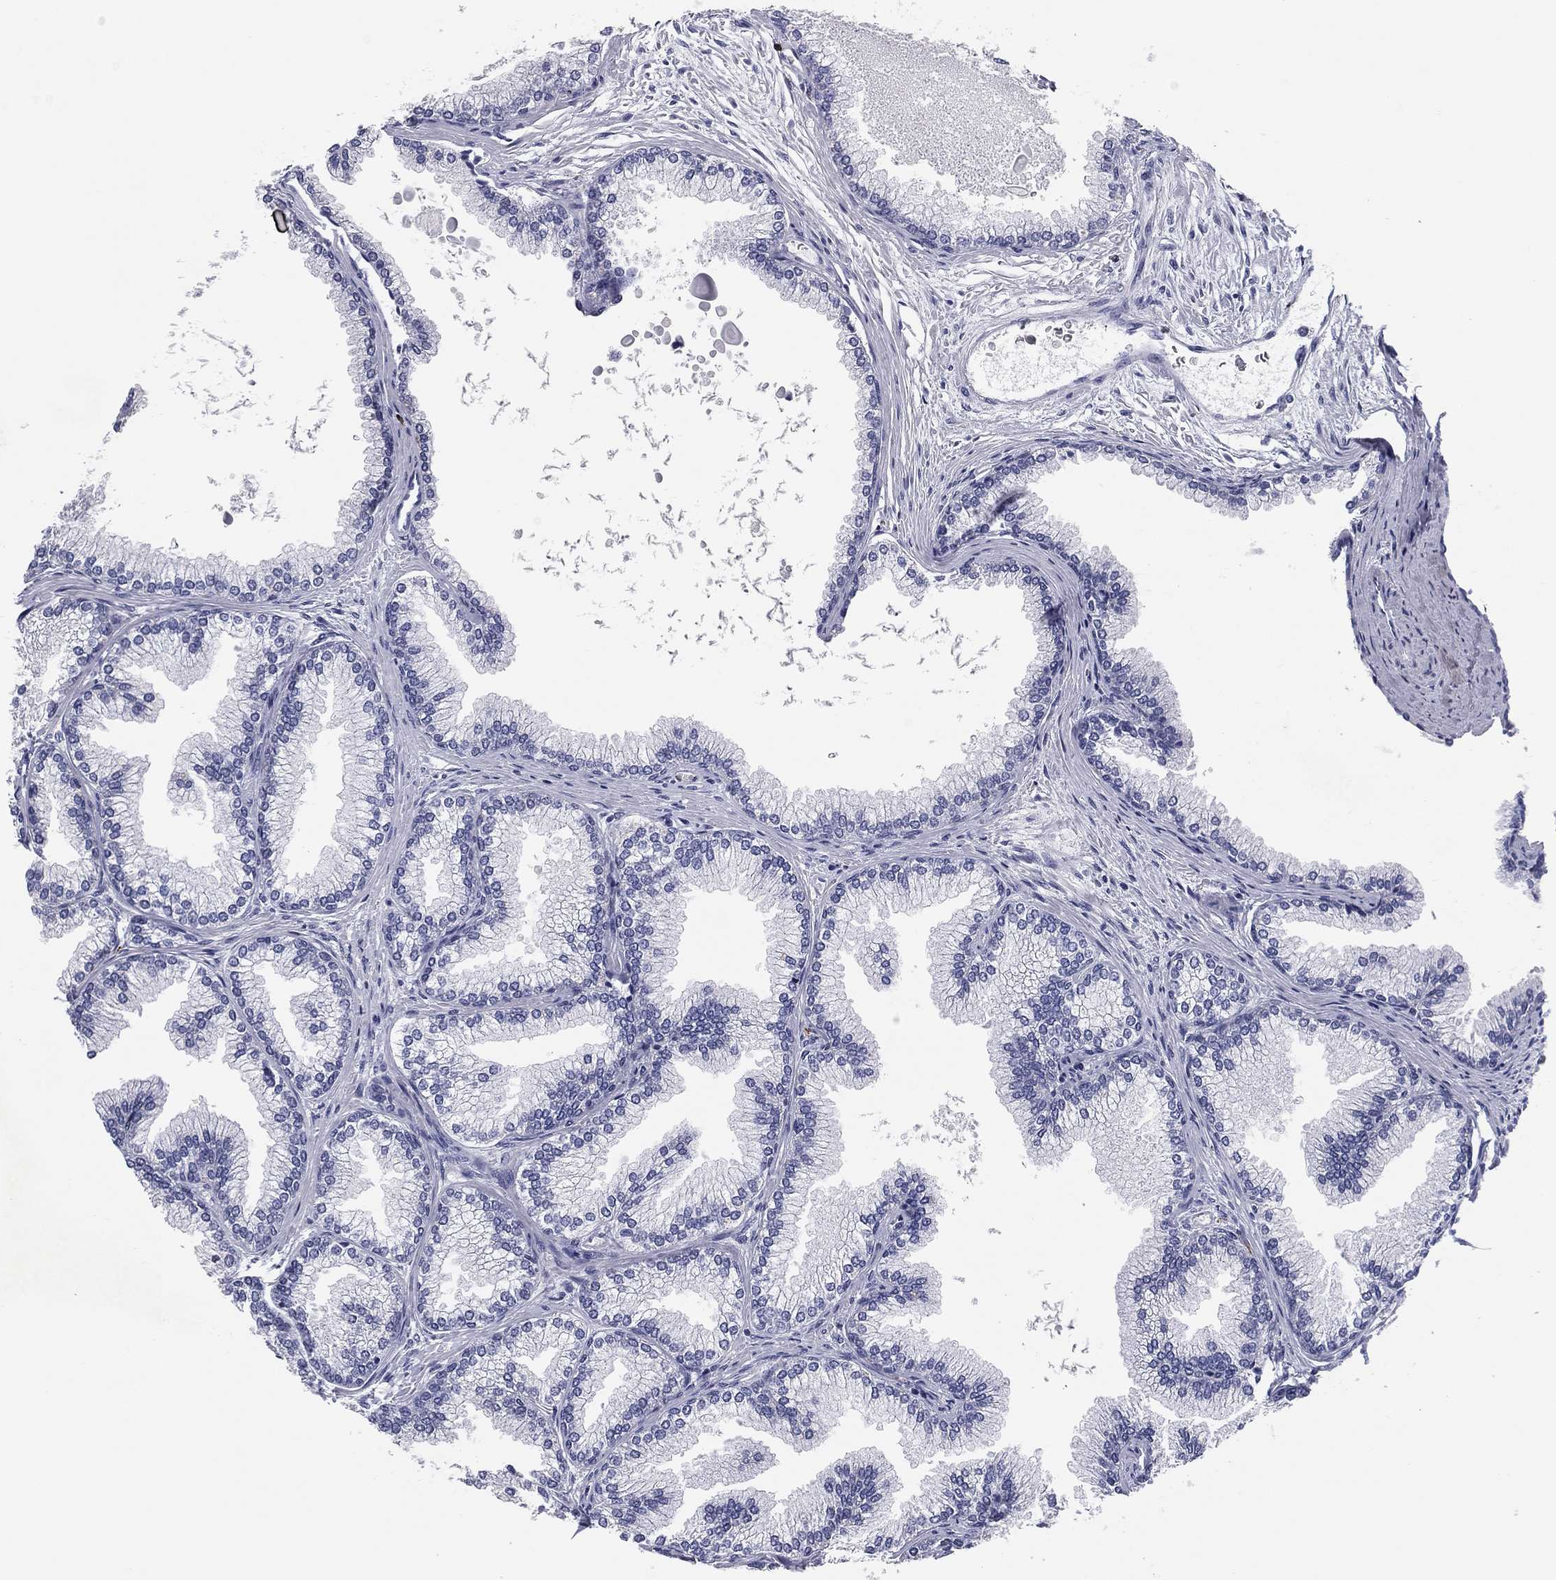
{"staining": {"intensity": "negative", "quantity": "none", "location": "none"}, "tissue": "prostate", "cell_type": "Glandular cells", "image_type": "normal", "snomed": [{"axis": "morphology", "description": "Normal tissue, NOS"}, {"axis": "topography", "description": "Prostate"}], "caption": "This is a histopathology image of IHC staining of normal prostate, which shows no staining in glandular cells. (Immunohistochemistry (ihc), brightfield microscopy, high magnification).", "gene": "HLA", "patient": {"sex": "male", "age": 72}}